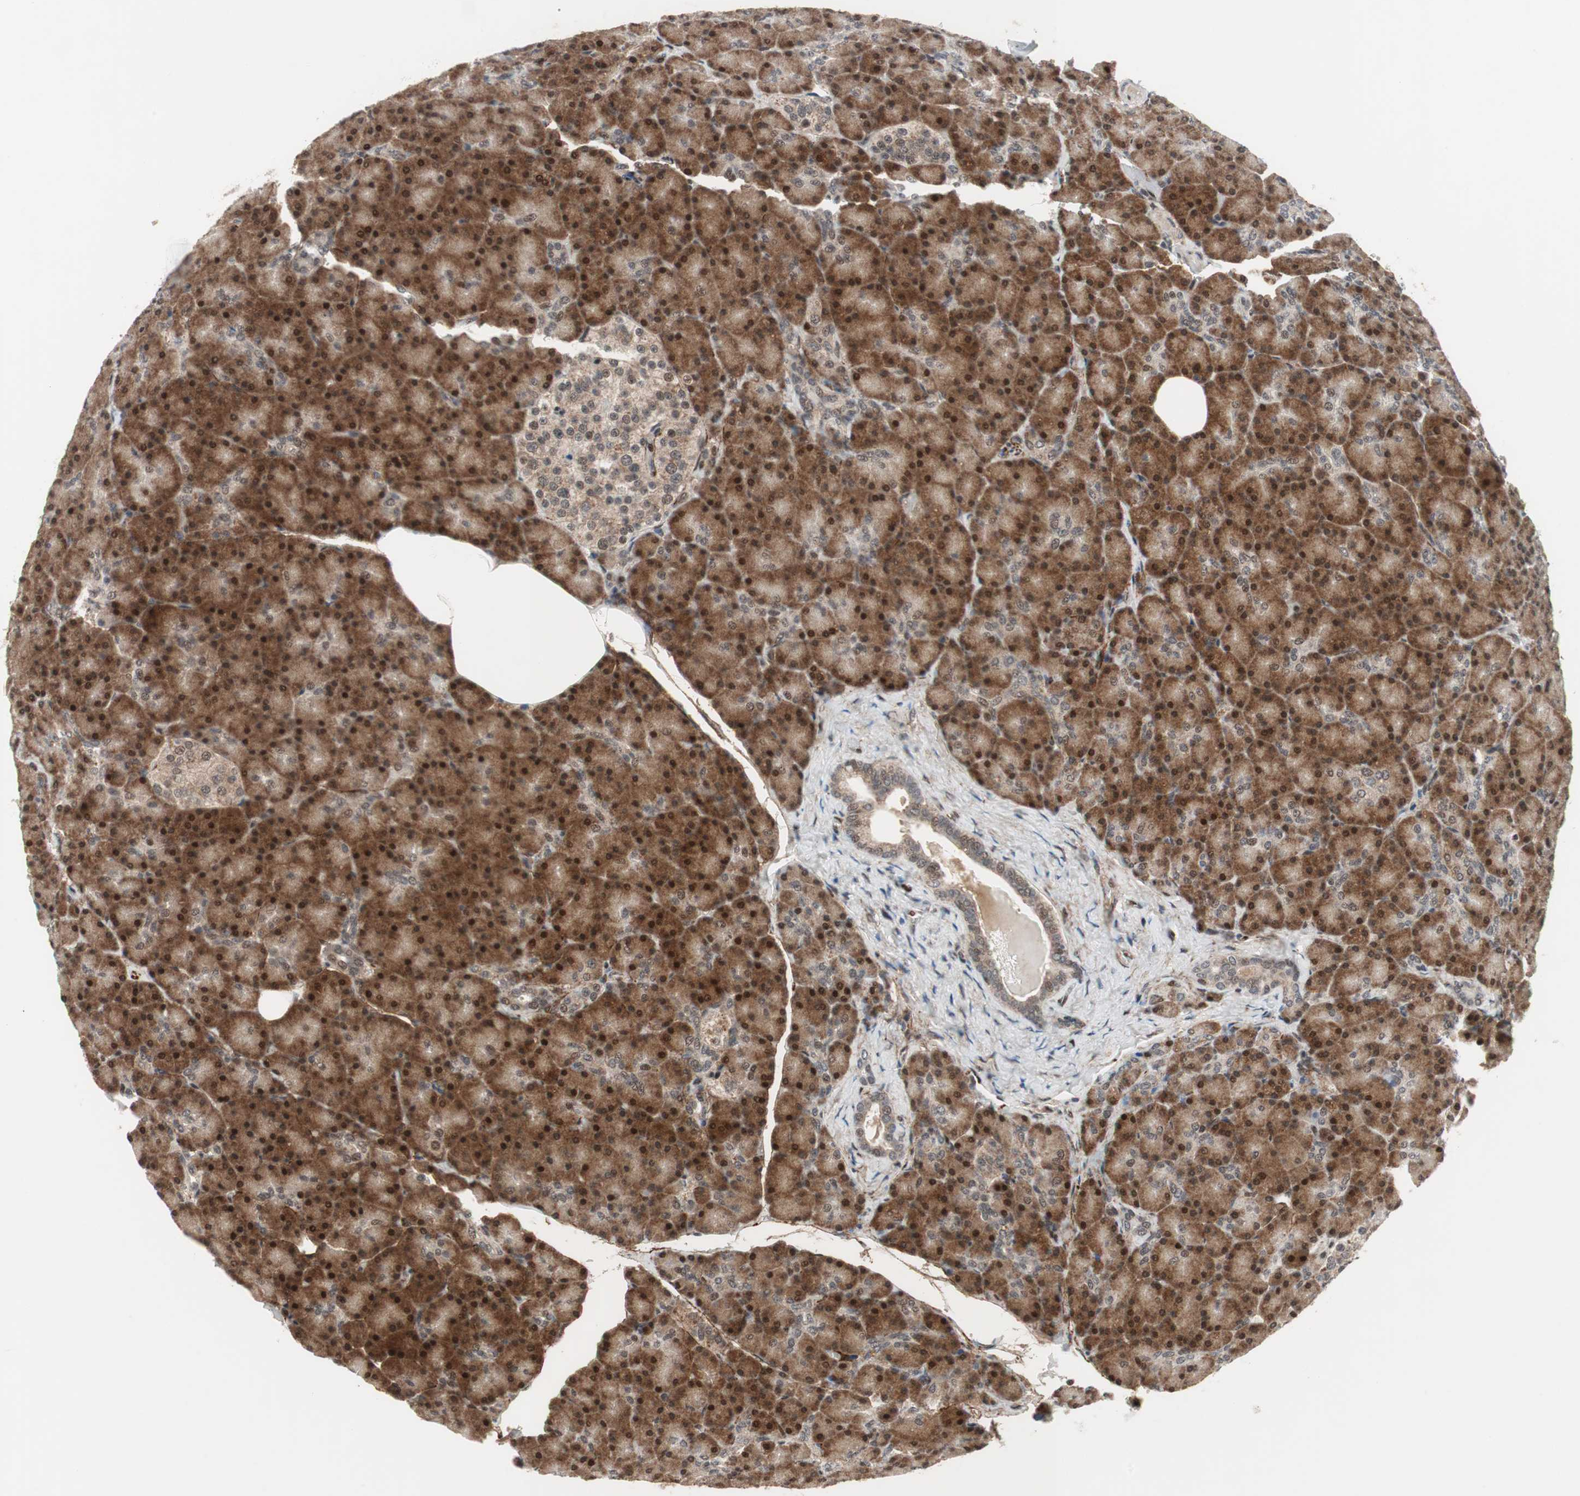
{"staining": {"intensity": "strong", "quantity": ">75%", "location": "cytoplasmic/membranous,nuclear"}, "tissue": "pancreas", "cell_type": "Exocrine glandular cells", "image_type": "normal", "snomed": [{"axis": "morphology", "description": "Normal tissue, NOS"}, {"axis": "topography", "description": "Pancreas"}], "caption": "A brown stain highlights strong cytoplasmic/membranous,nuclear staining of a protein in exocrine glandular cells of normal human pancreas.", "gene": "TCF12", "patient": {"sex": "female", "age": 43}}